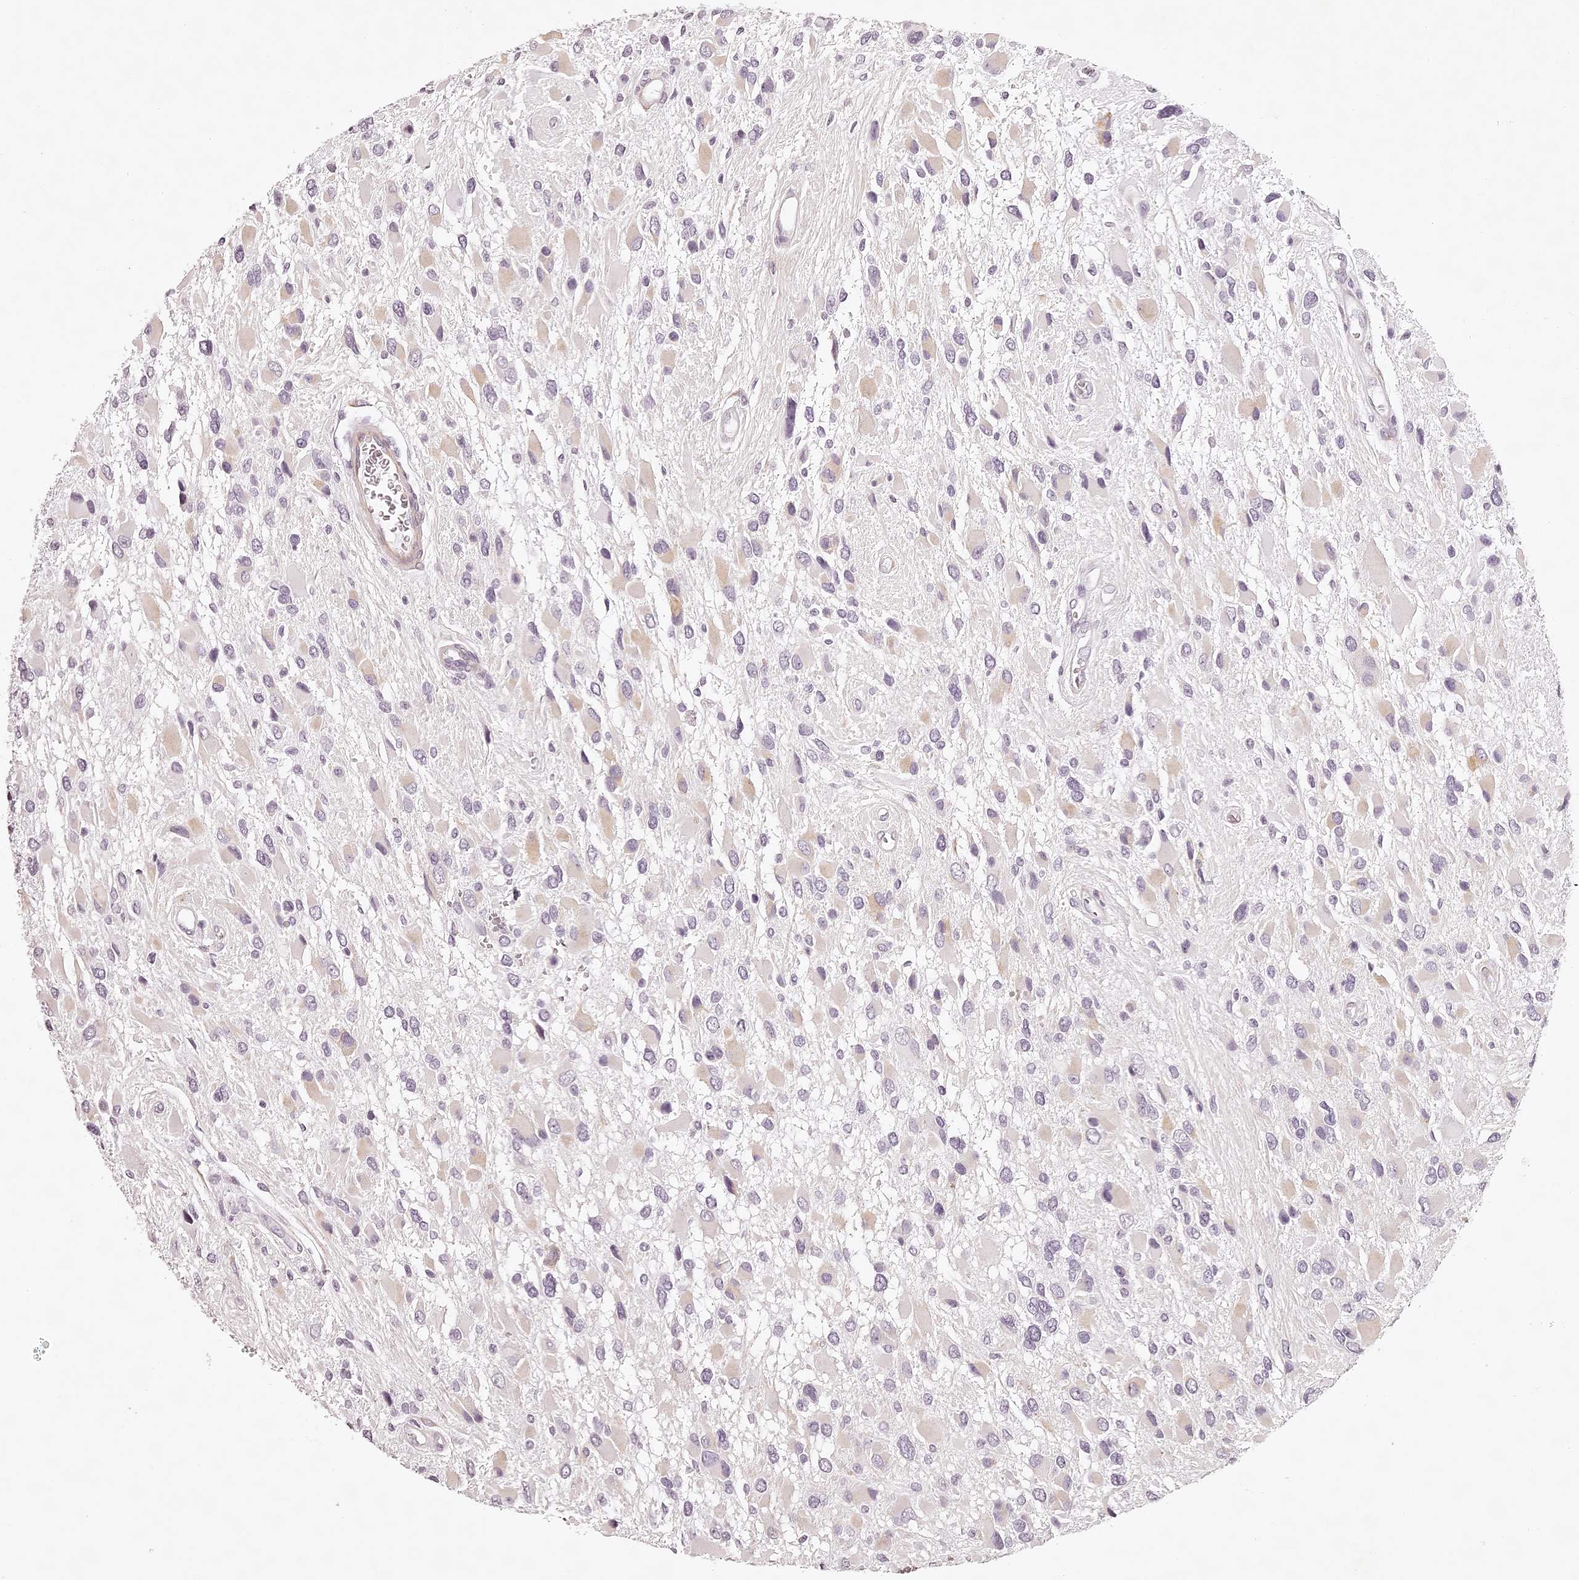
{"staining": {"intensity": "negative", "quantity": "none", "location": "none"}, "tissue": "glioma", "cell_type": "Tumor cells", "image_type": "cancer", "snomed": [{"axis": "morphology", "description": "Glioma, malignant, High grade"}, {"axis": "topography", "description": "Brain"}], "caption": "Tumor cells are negative for brown protein staining in glioma.", "gene": "ELAPOR1", "patient": {"sex": "male", "age": 53}}